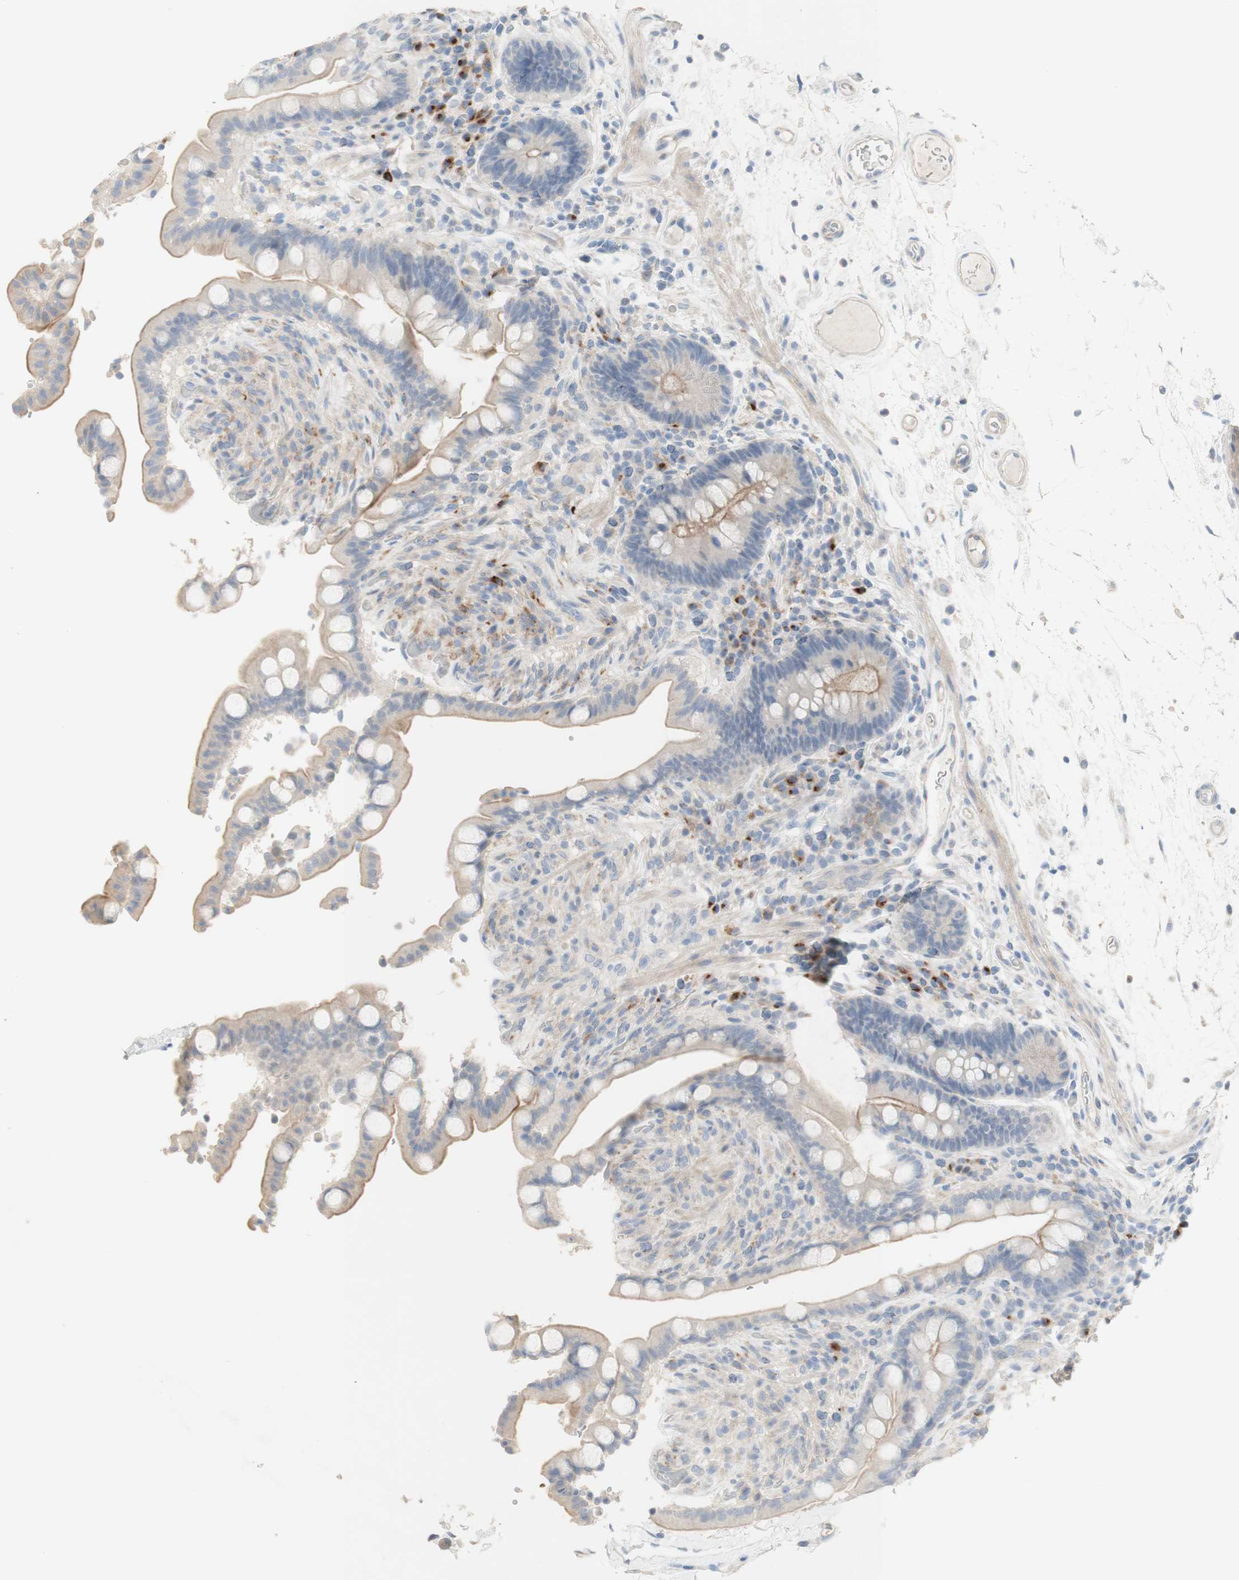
{"staining": {"intensity": "weak", "quantity": ">75%", "location": "cytoplasmic/membranous"}, "tissue": "colon", "cell_type": "Endothelial cells", "image_type": "normal", "snomed": [{"axis": "morphology", "description": "Normal tissue, NOS"}, {"axis": "topography", "description": "Colon"}], "caption": "Human colon stained for a protein (brown) reveals weak cytoplasmic/membranous positive expression in approximately >75% of endothelial cells.", "gene": "MANEA", "patient": {"sex": "male", "age": 73}}